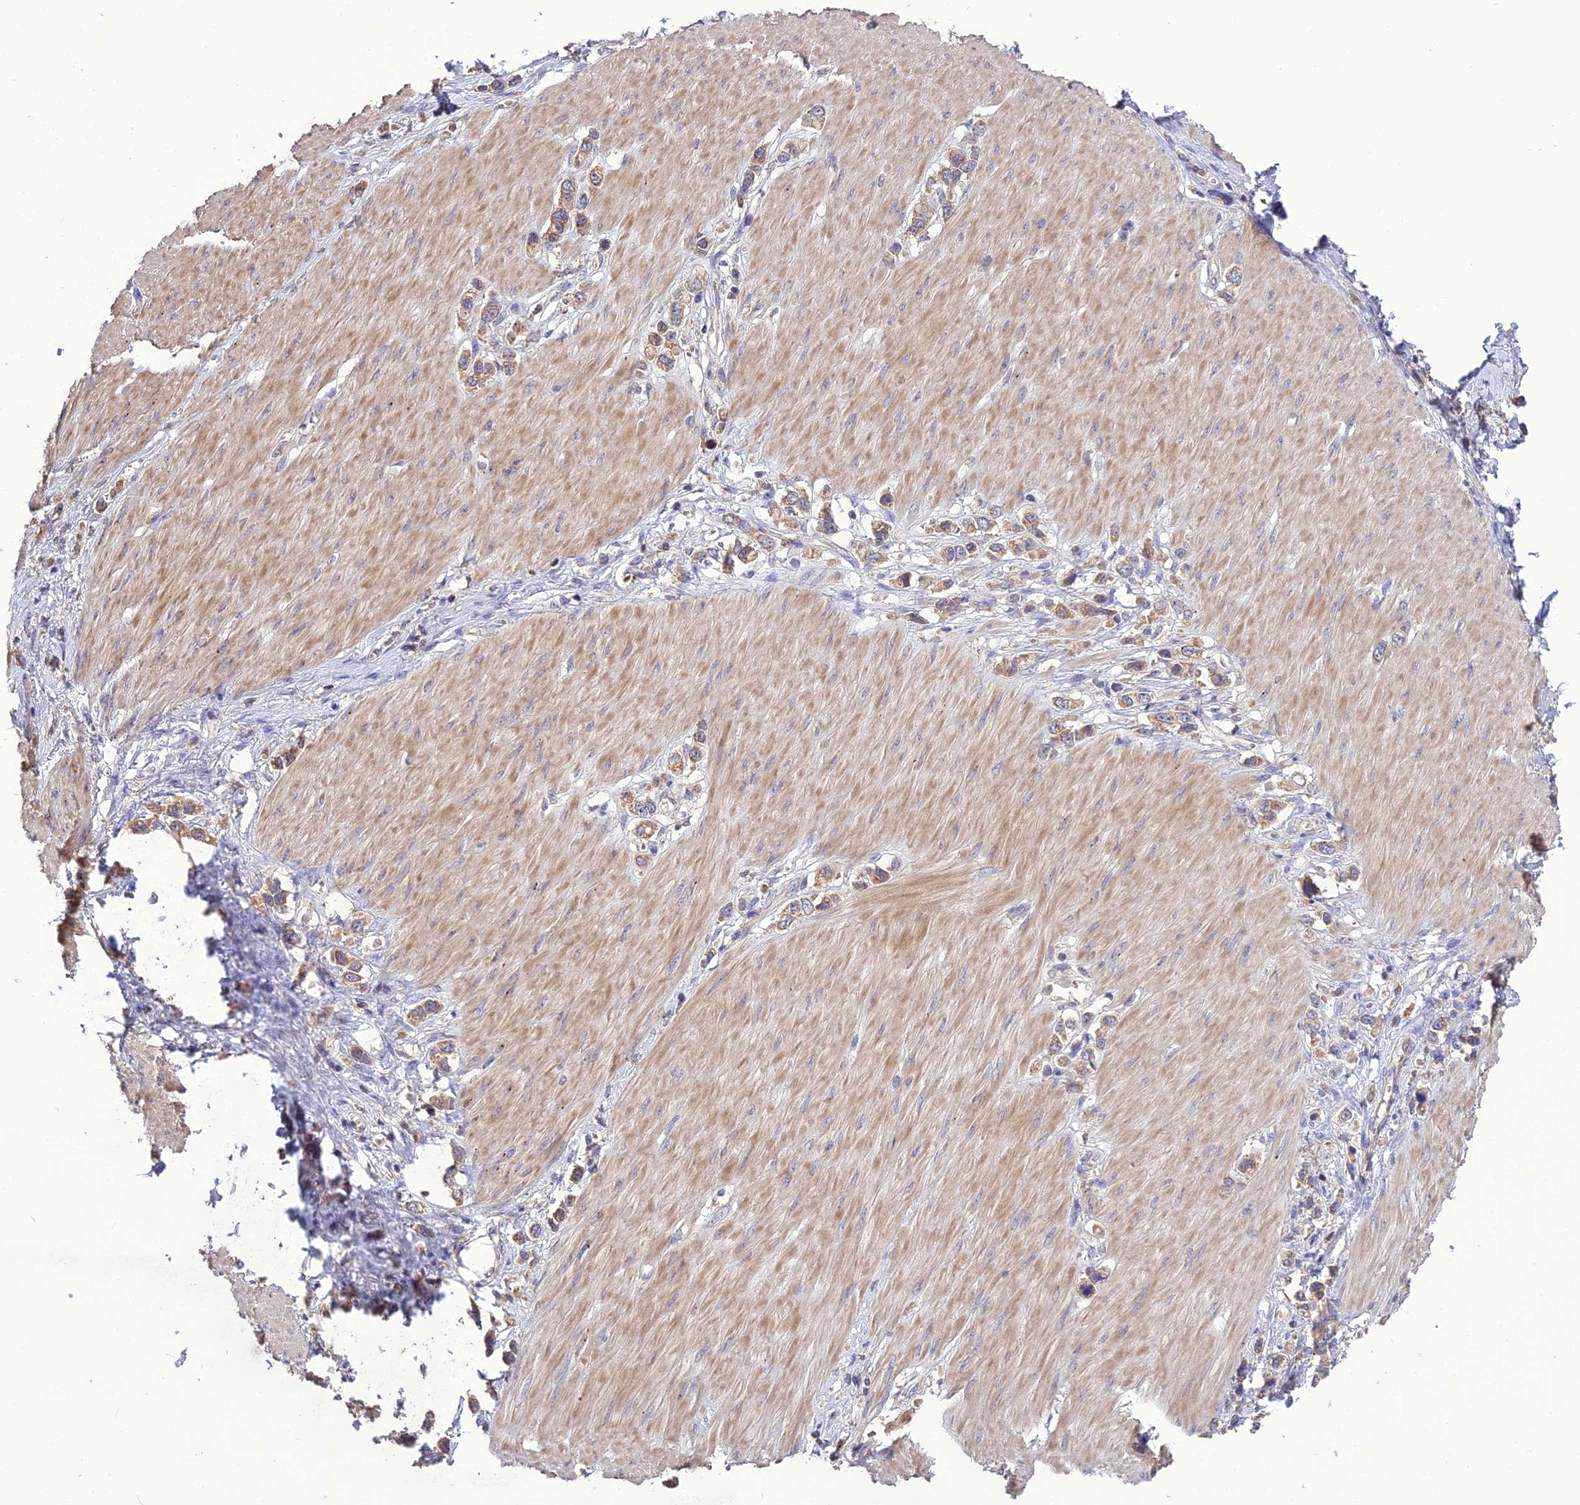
{"staining": {"intensity": "weak", "quantity": ">75%", "location": "cytoplasmic/membranous"}, "tissue": "stomach cancer", "cell_type": "Tumor cells", "image_type": "cancer", "snomed": [{"axis": "morphology", "description": "Normal tissue, NOS"}, {"axis": "morphology", "description": "Adenocarcinoma, NOS"}, {"axis": "topography", "description": "Stomach, upper"}, {"axis": "topography", "description": "Stomach"}], "caption": "High-magnification brightfield microscopy of stomach adenocarcinoma stained with DAB (3,3'-diaminobenzidine) (brown) and counterstained with hematoxylin (blue). tumor cells exhibit weak cytoplasmic/membranous positivity is seen in about>75% of cells.", "gene": "NUDT8", "patient": {"sex": "female", "age": 65}}